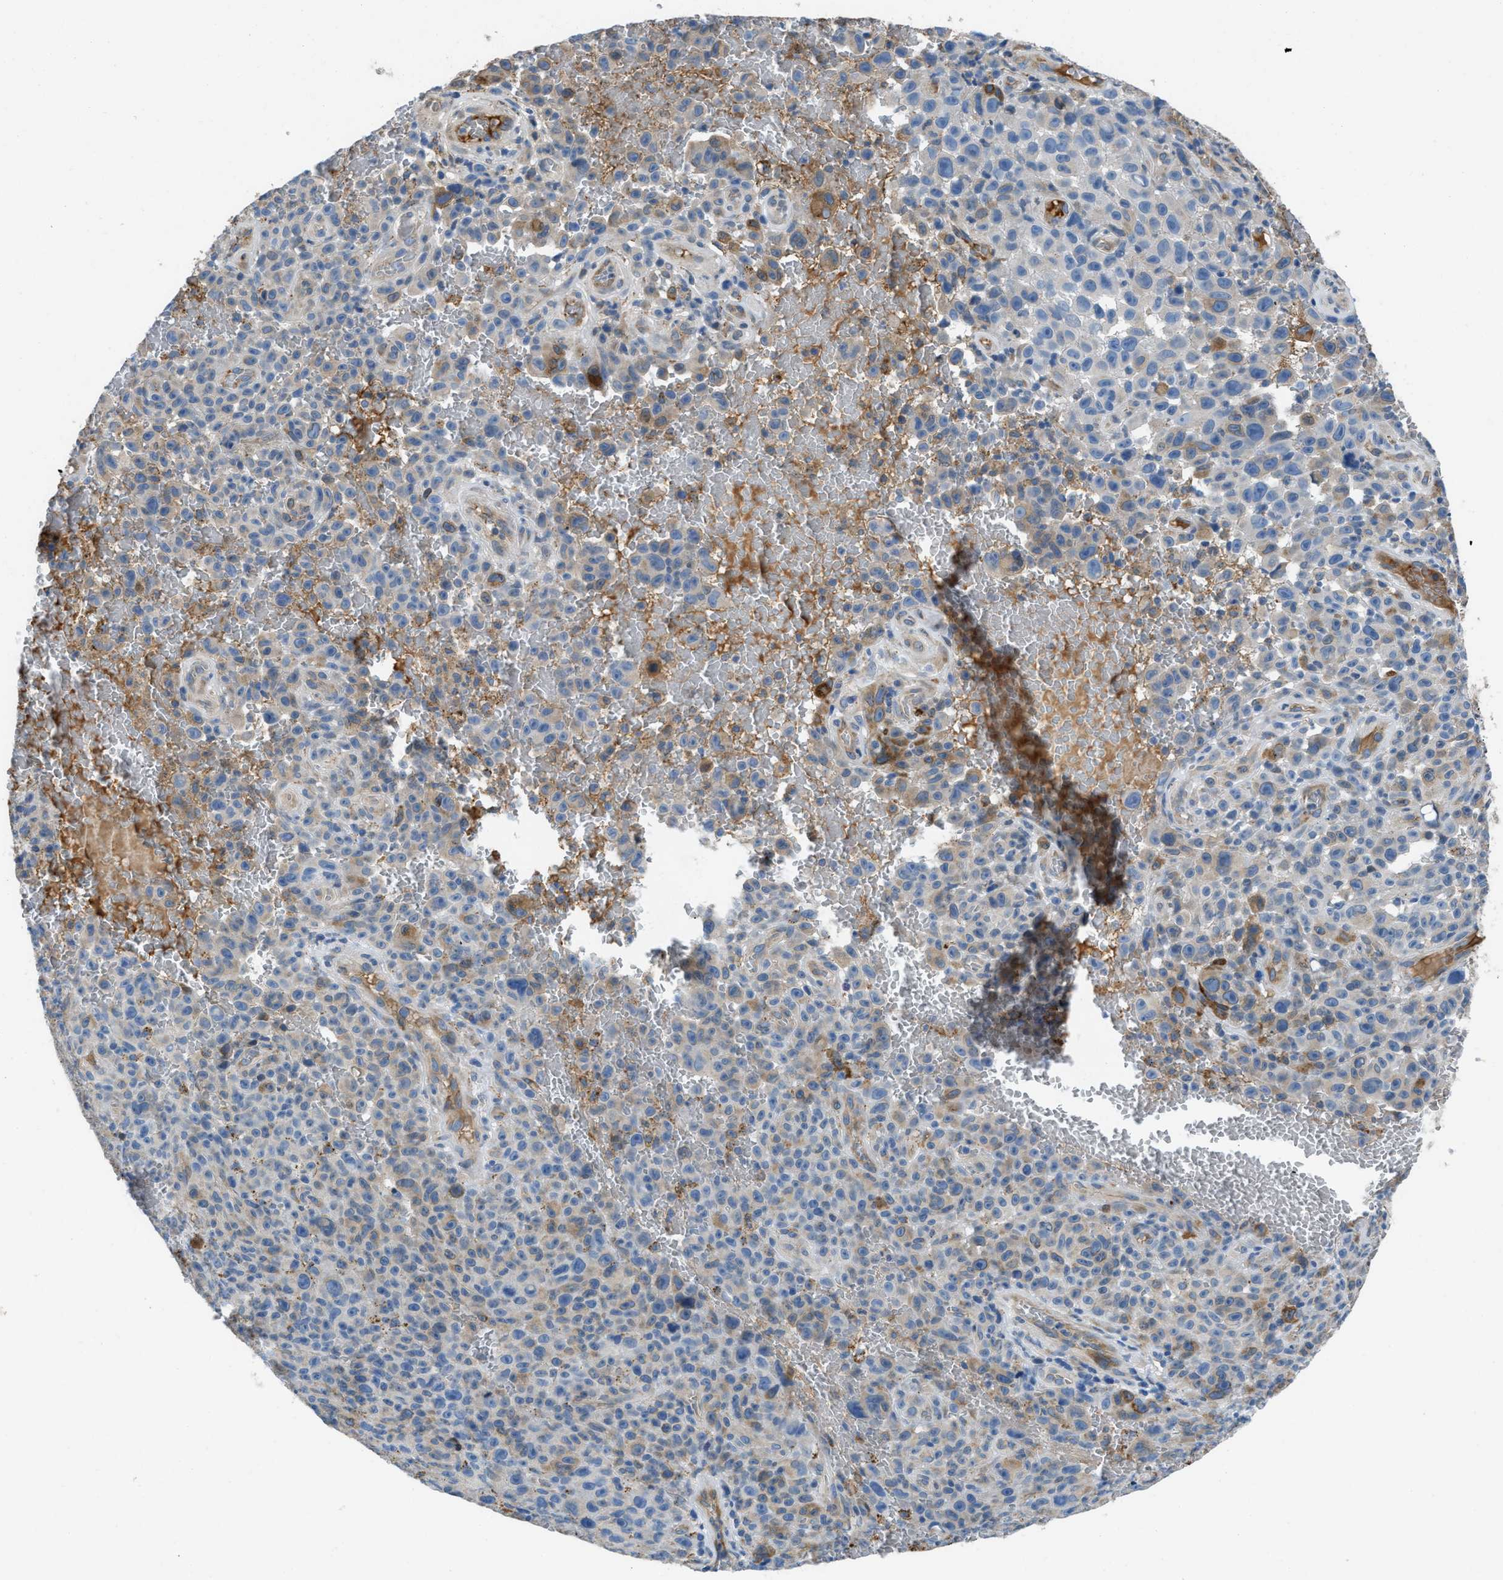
{"staining": {"intensity": "weak", "quantity": "25%-75%", "location": "cytoplasmic/membranous"}, "tissue": "melanoma", "cell_type": "Tumor cells", "image_type": "cancer", "snomed": [{"axis": "morphology", "description": "Malignant melanoma, NOS"}, {"axis": "topography", "description": "Skin"}], "caption": "A micrograph showing weak cytoplasmic/membranous positivity in about 25%-75% of tumor cells in malignant melanoma, as visualized by brown immunohistochemical staining.", "gene": "GGCX", "patient": {"sex": "female", "age": 82}}